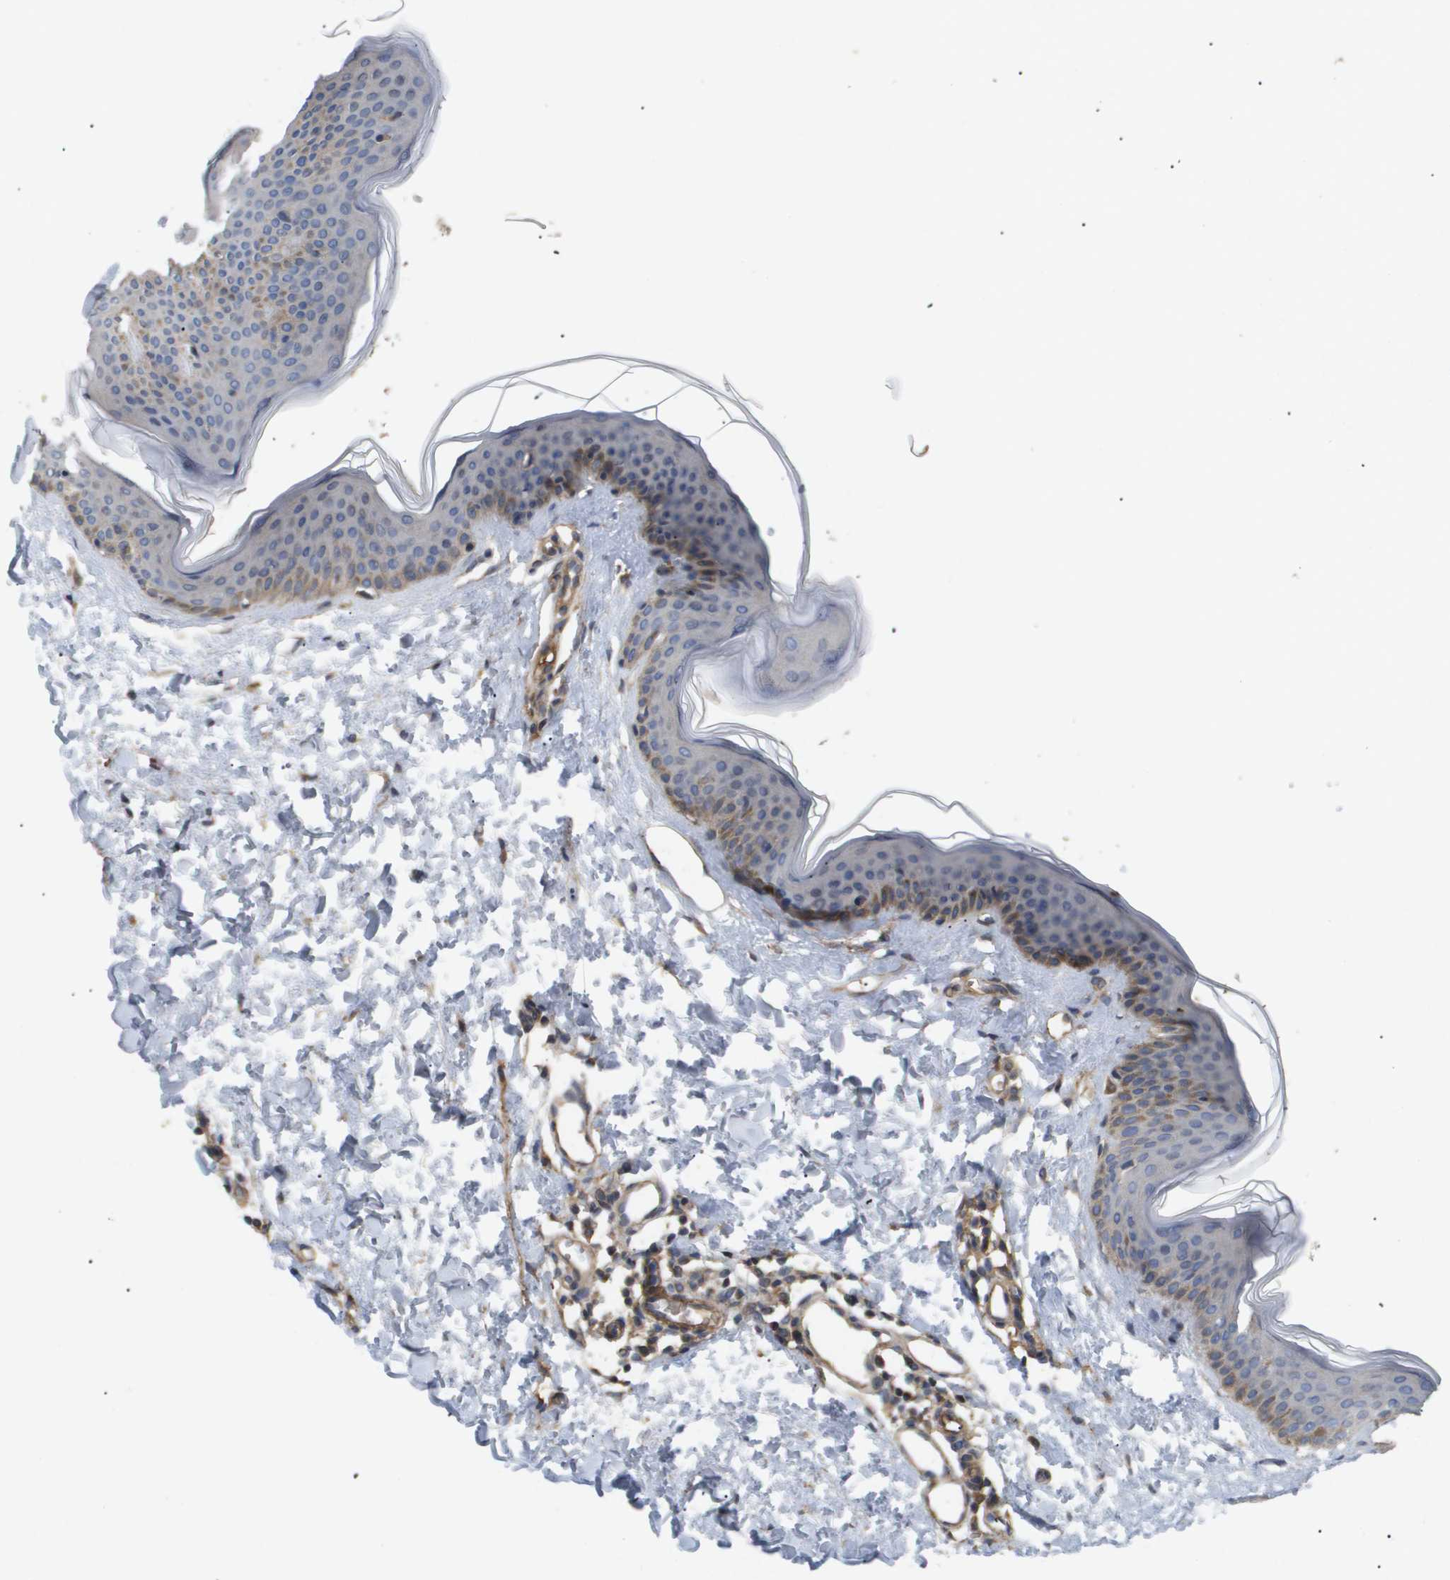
{"staining": {"intensity": "moderate", "quantity": ">75%", "location": "cytoplasmic/membranous"}, "tissue": "skin", "cell_type": "Fibroblasts", "image_type": "normal", "snomed": [{"axis": "morphology", "description": "Normal tissue, NOS"}, {"axis": "topography", "description": "Skin"}], "caption": "Approximately >75% of fibroblasts in normal skin exhibit moderate cytoplasmic/membranous protein positivity as visualized by brown immunohistochemical staining.", "gene": "TNS1", "patient": {"sex": "female", "age": 17}}